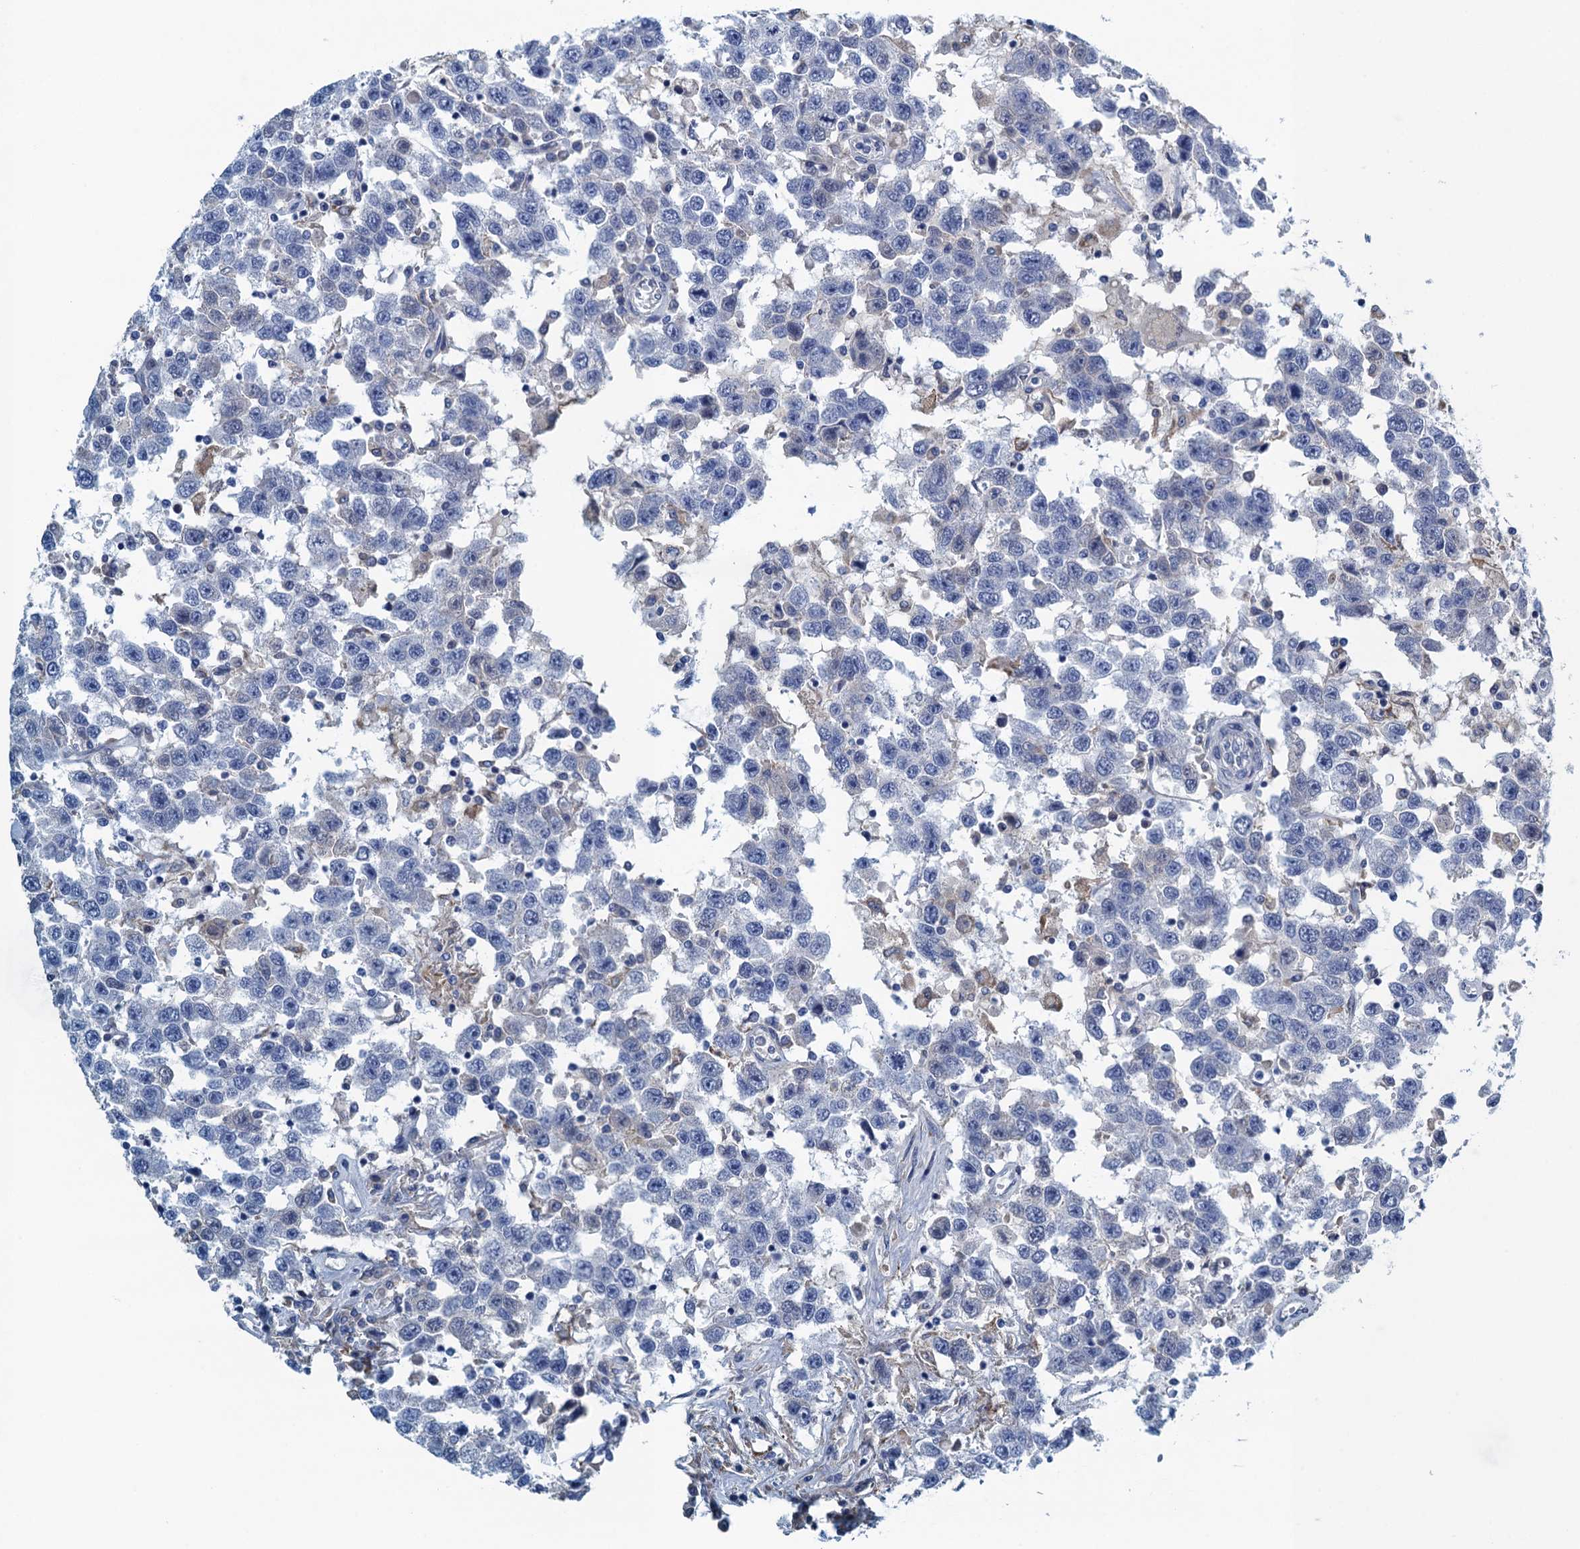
{"staining": {"intensity": "negative", "quantity": "none", "location": "none"}, "tissue": "testis cancer", "cell_type": "Tumor cells", "image_type": "cancer", "snomed": [{"axis": "morphology", "description": "Seminoma, NOS"}, {"axis": "topography", "description": "Testis"}], "caption": "Testis cancer was stained to show a protein in brown. There is no significant expression in tumor cells.", "gene": "C10orf88", "patient": {"sex": "male", "age": 41}}